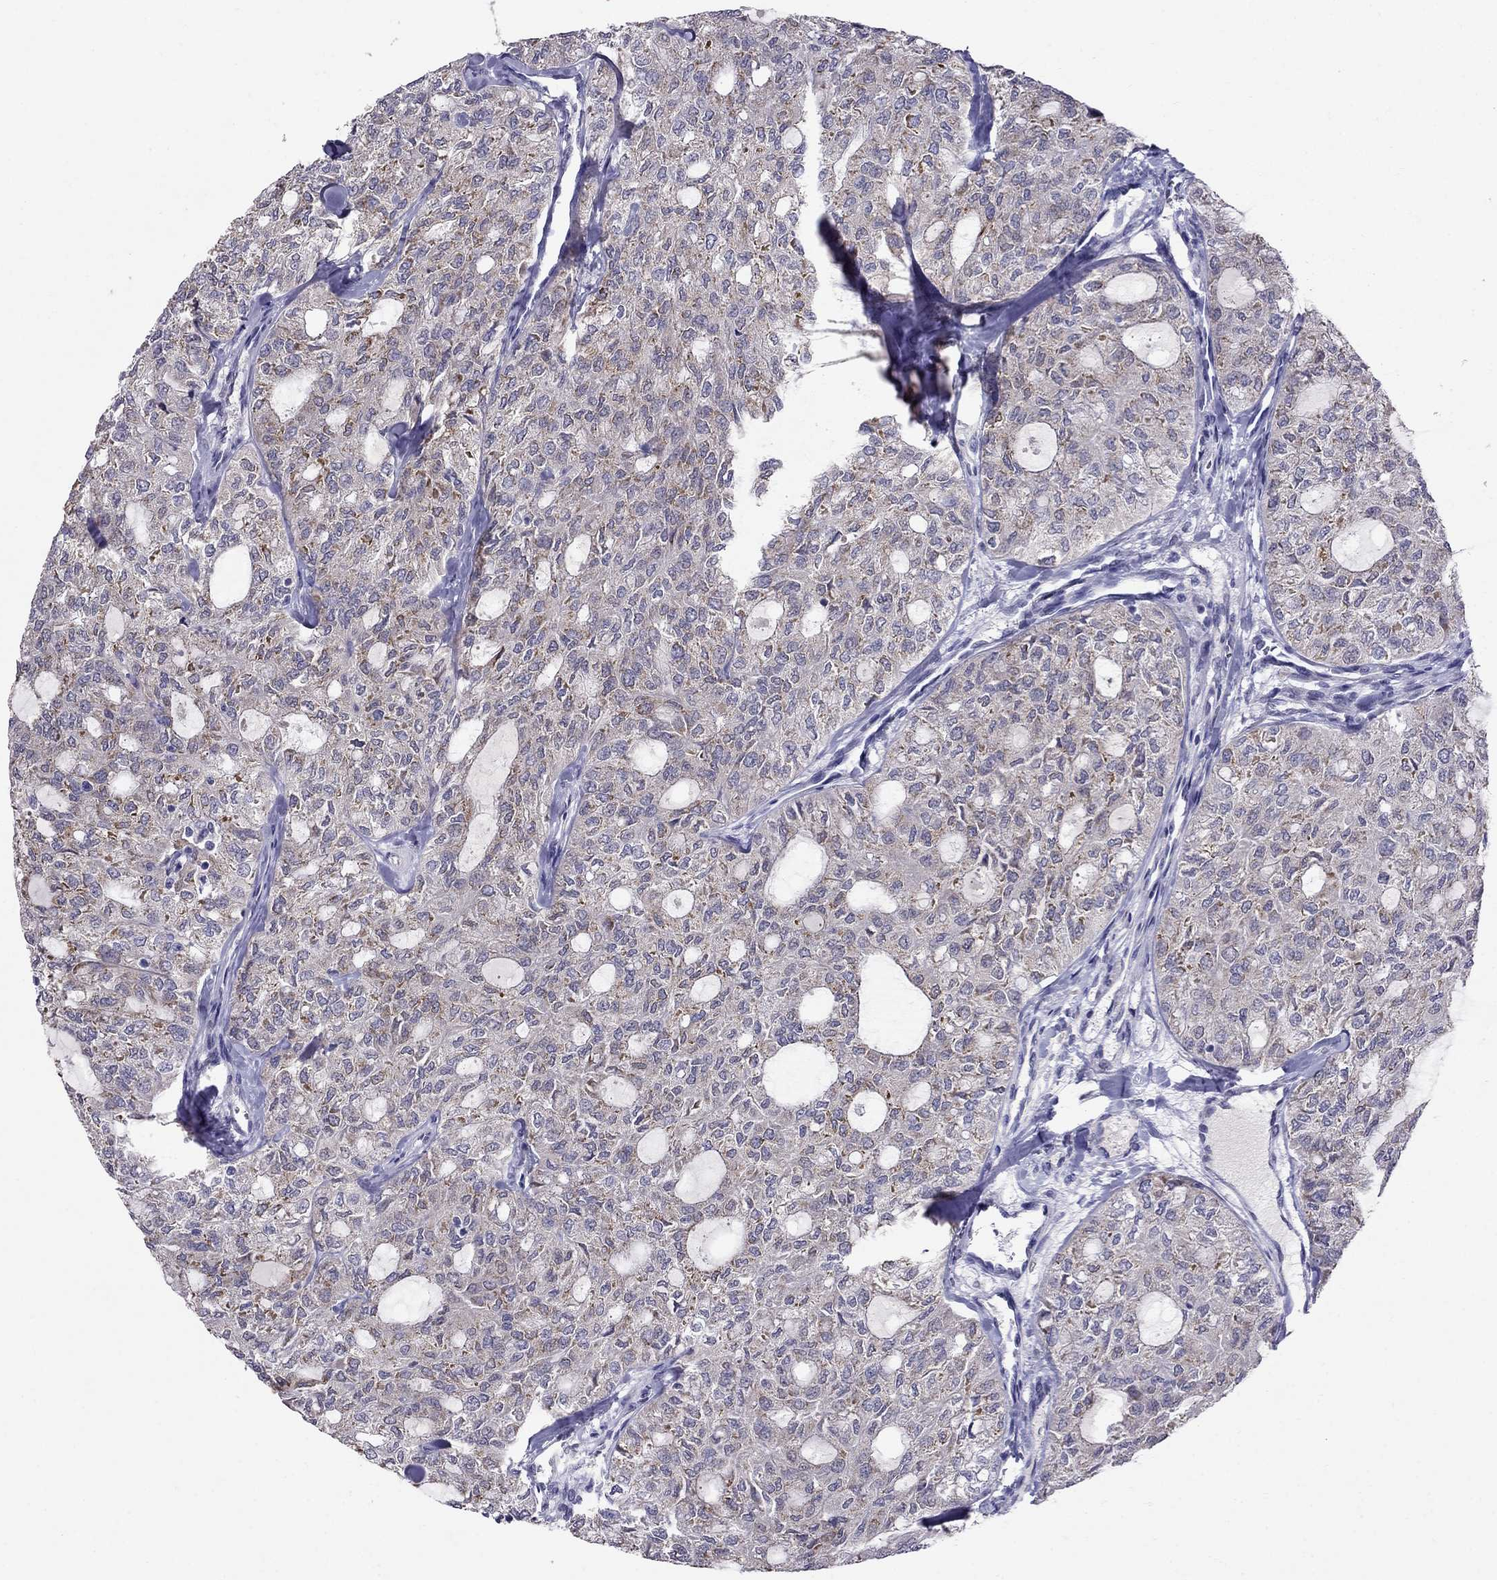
{"staining": {"intensity": "weak", "quantity": "<25%", "location": "cytoplasmic/membranous"}, "tissue": "thyroid cancer", "cell_type": "Tumor cells", "image_type": "cancer", "snomed": [{"axis": "morphology", "description": "Follicular adenoma carcinoma, NOS"}, {"axis": "topography", "description": "Thyroid gland"}], "caption": "Immunohistochemistry (IHC) photomicrograph of neoplastic tissue: thyroid cancer (follicular adenoma carcinoma) stained with DAB reveals no significant protein positivity in tumor cells.", "gene": "MYO3B", "patient": {"sex": "male", "age": 75}}